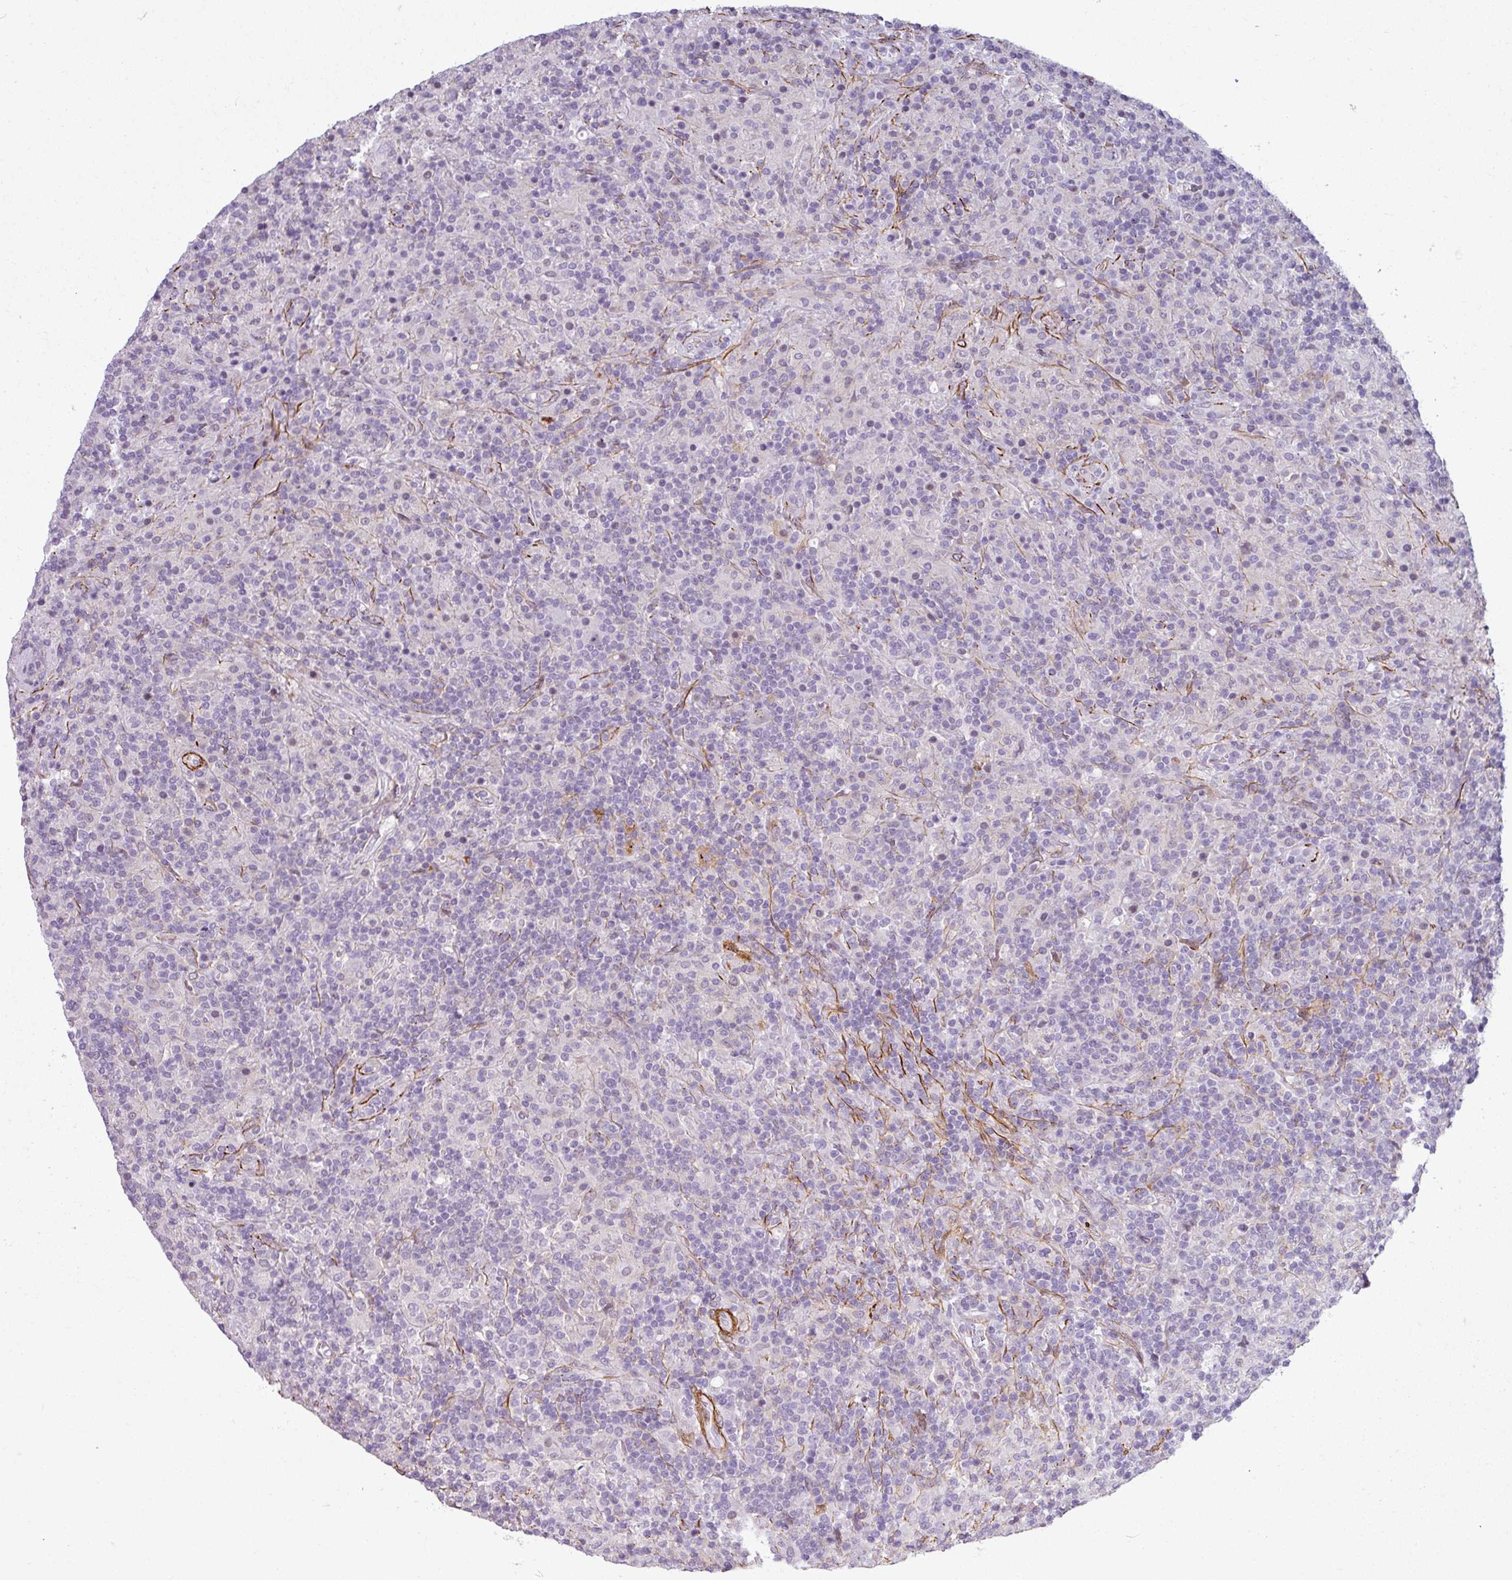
{"staining": {"intensity": "negative", "quantity": "none", "location": "none"}, "tissue": "lymphoma", "cell_type": "Tumor cells", "image_type": "cancer", "snomed": [{"axis": "morphology", "description": "Hodgkin's disease, NOS"}, {"axis": "topography", "description": "Lymph node"}], "caption": "Immunohistochemistry (IHC) micrograph of neoplastic tissue: lymphoma stained with DAB (3,3'-diaminobenzidine) displays no significant protein staining in tumor cells. (Stains: DAB immunohistochemistry with hematoxylin counter stain, Microscopy: brightfield microscopy at high magnification).", "gene": "ATP10A", "patient": {"sex": "male", "age": 70}}